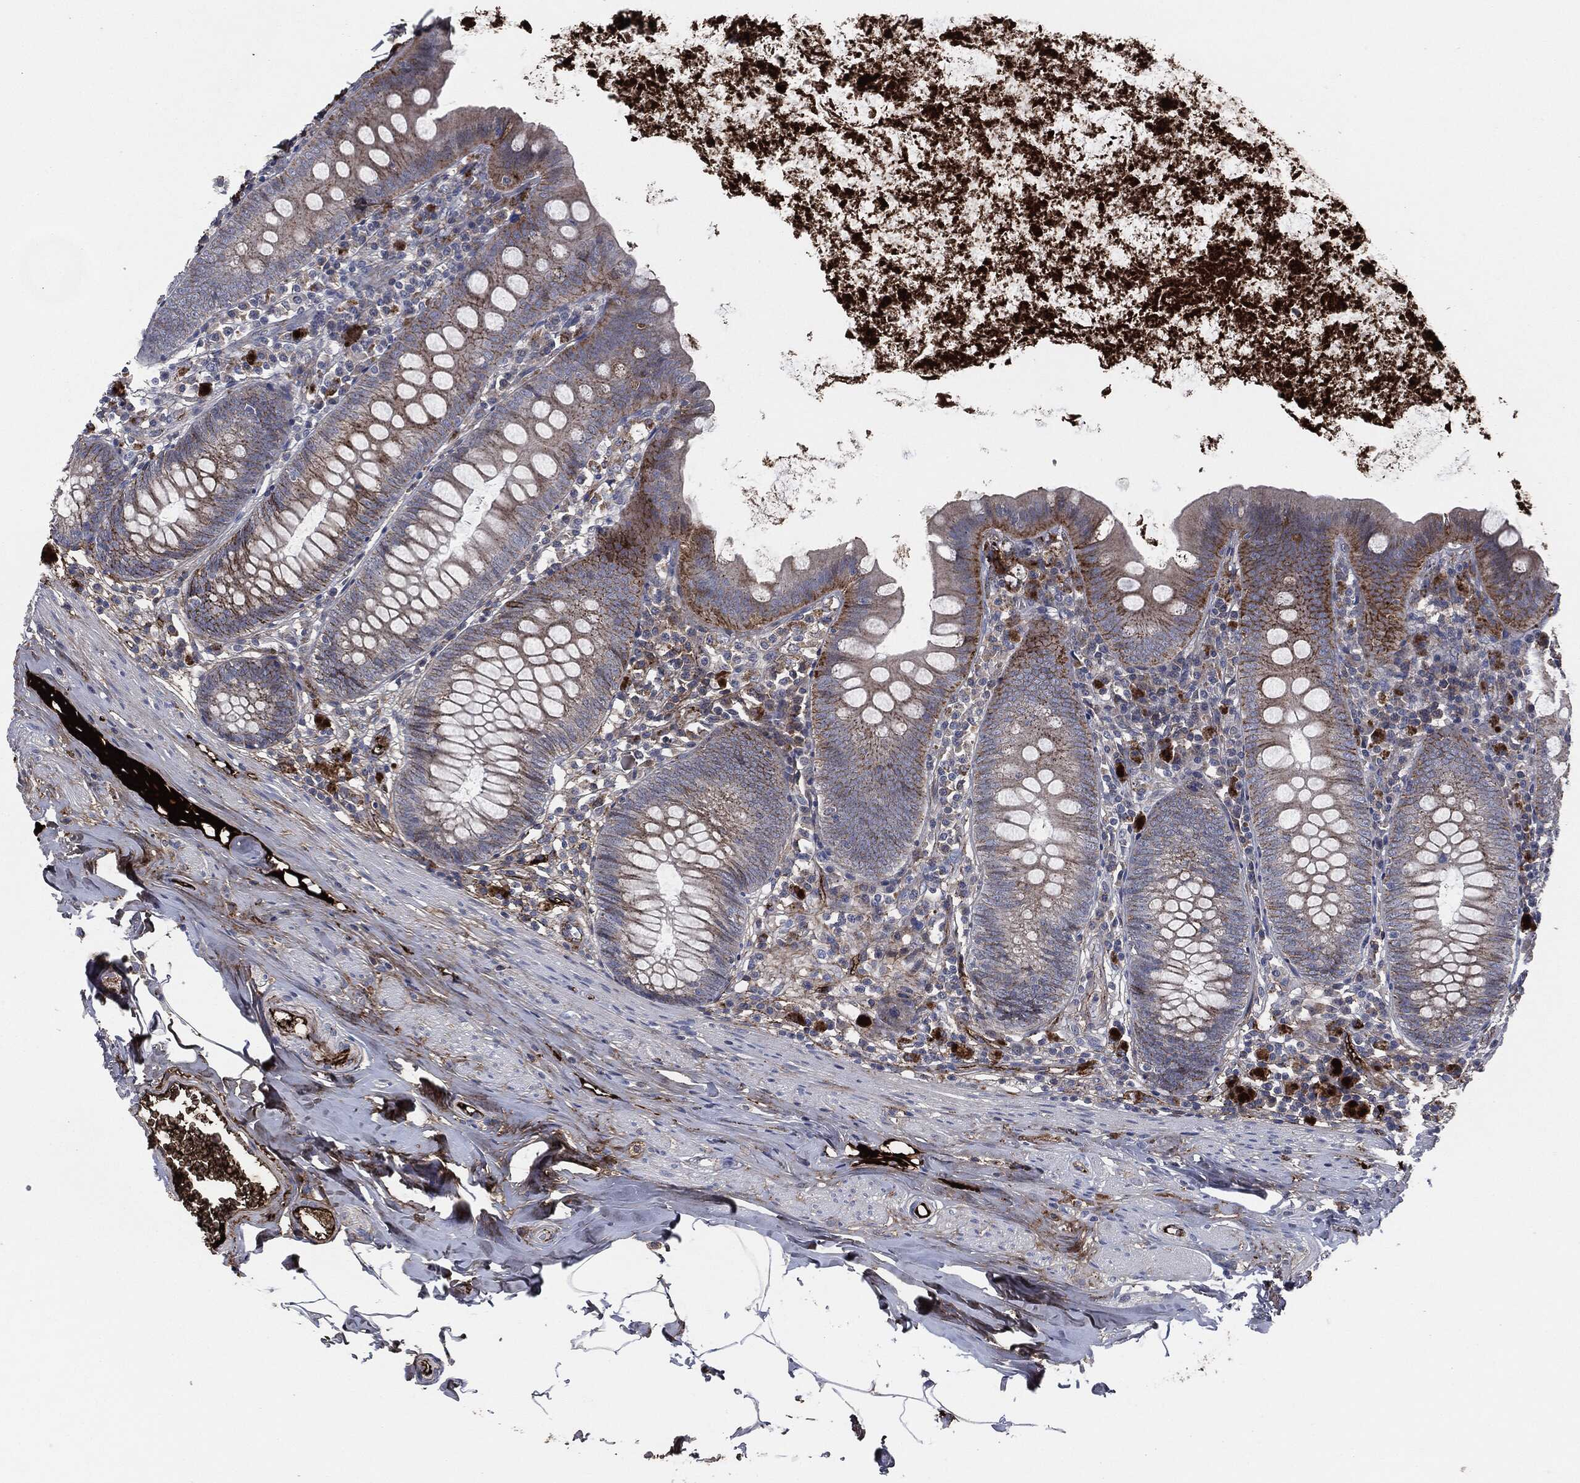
{"staining": {"intensity": "moderate", "quantity": "<25%", "location": "cytoplasmic/membranous"}, "tissue": "appendix", "cell_type": "Glandular cells", "image_type": "normal", "snomed": [{"axis": "morphology", "description": "Normal tissue, NOS"}, {"axis": "topography", "description": "Appendix"}], "caption": "A brown stain shows moderate cytoplasmic/membranous expression of a protein in glandular cells of unremarkable human appendix. Nuclei are stained in blue.", "gene": "APOB", "patient": {"sex": "female", "age": 82}}